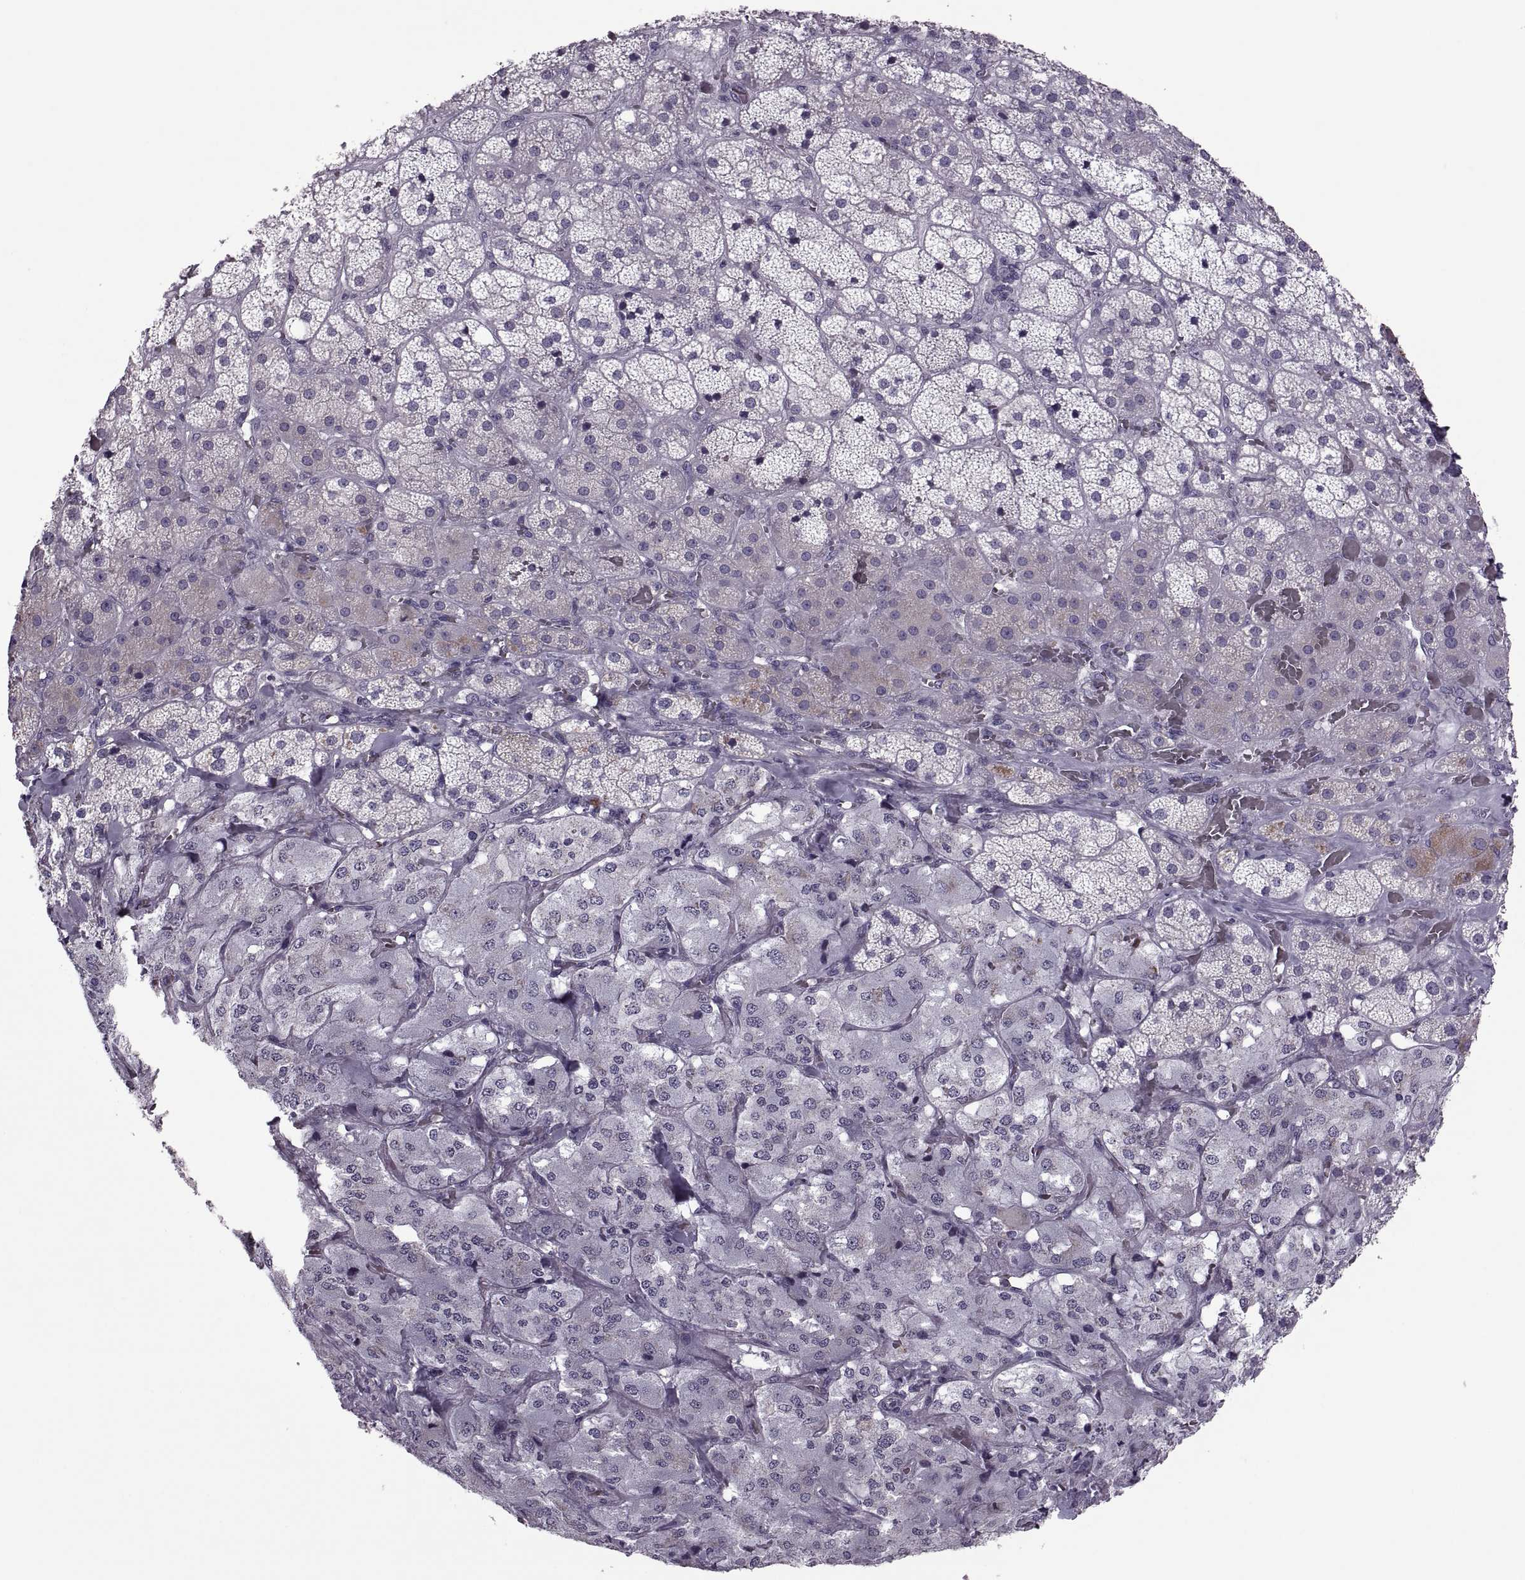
{"staining": {"intensity": "negative", "quantity": "none", "location": "none"}, "tissue": "adrenal gland", "cell_type": "Glandular cells", "image_type": "normal", "snomed": [{"axis": "morphology", "description": "Normal tissue, NOS"}, {"axis": "topography", "description": "Adrenal gland"}], "caption": "This is a photomicrograph of immunohistochemistry staining of benign adrenal gland, which shows no staining in glandular cells.", "gene": "PABPC1", "patient": {"sex": "male", "age": 57}}